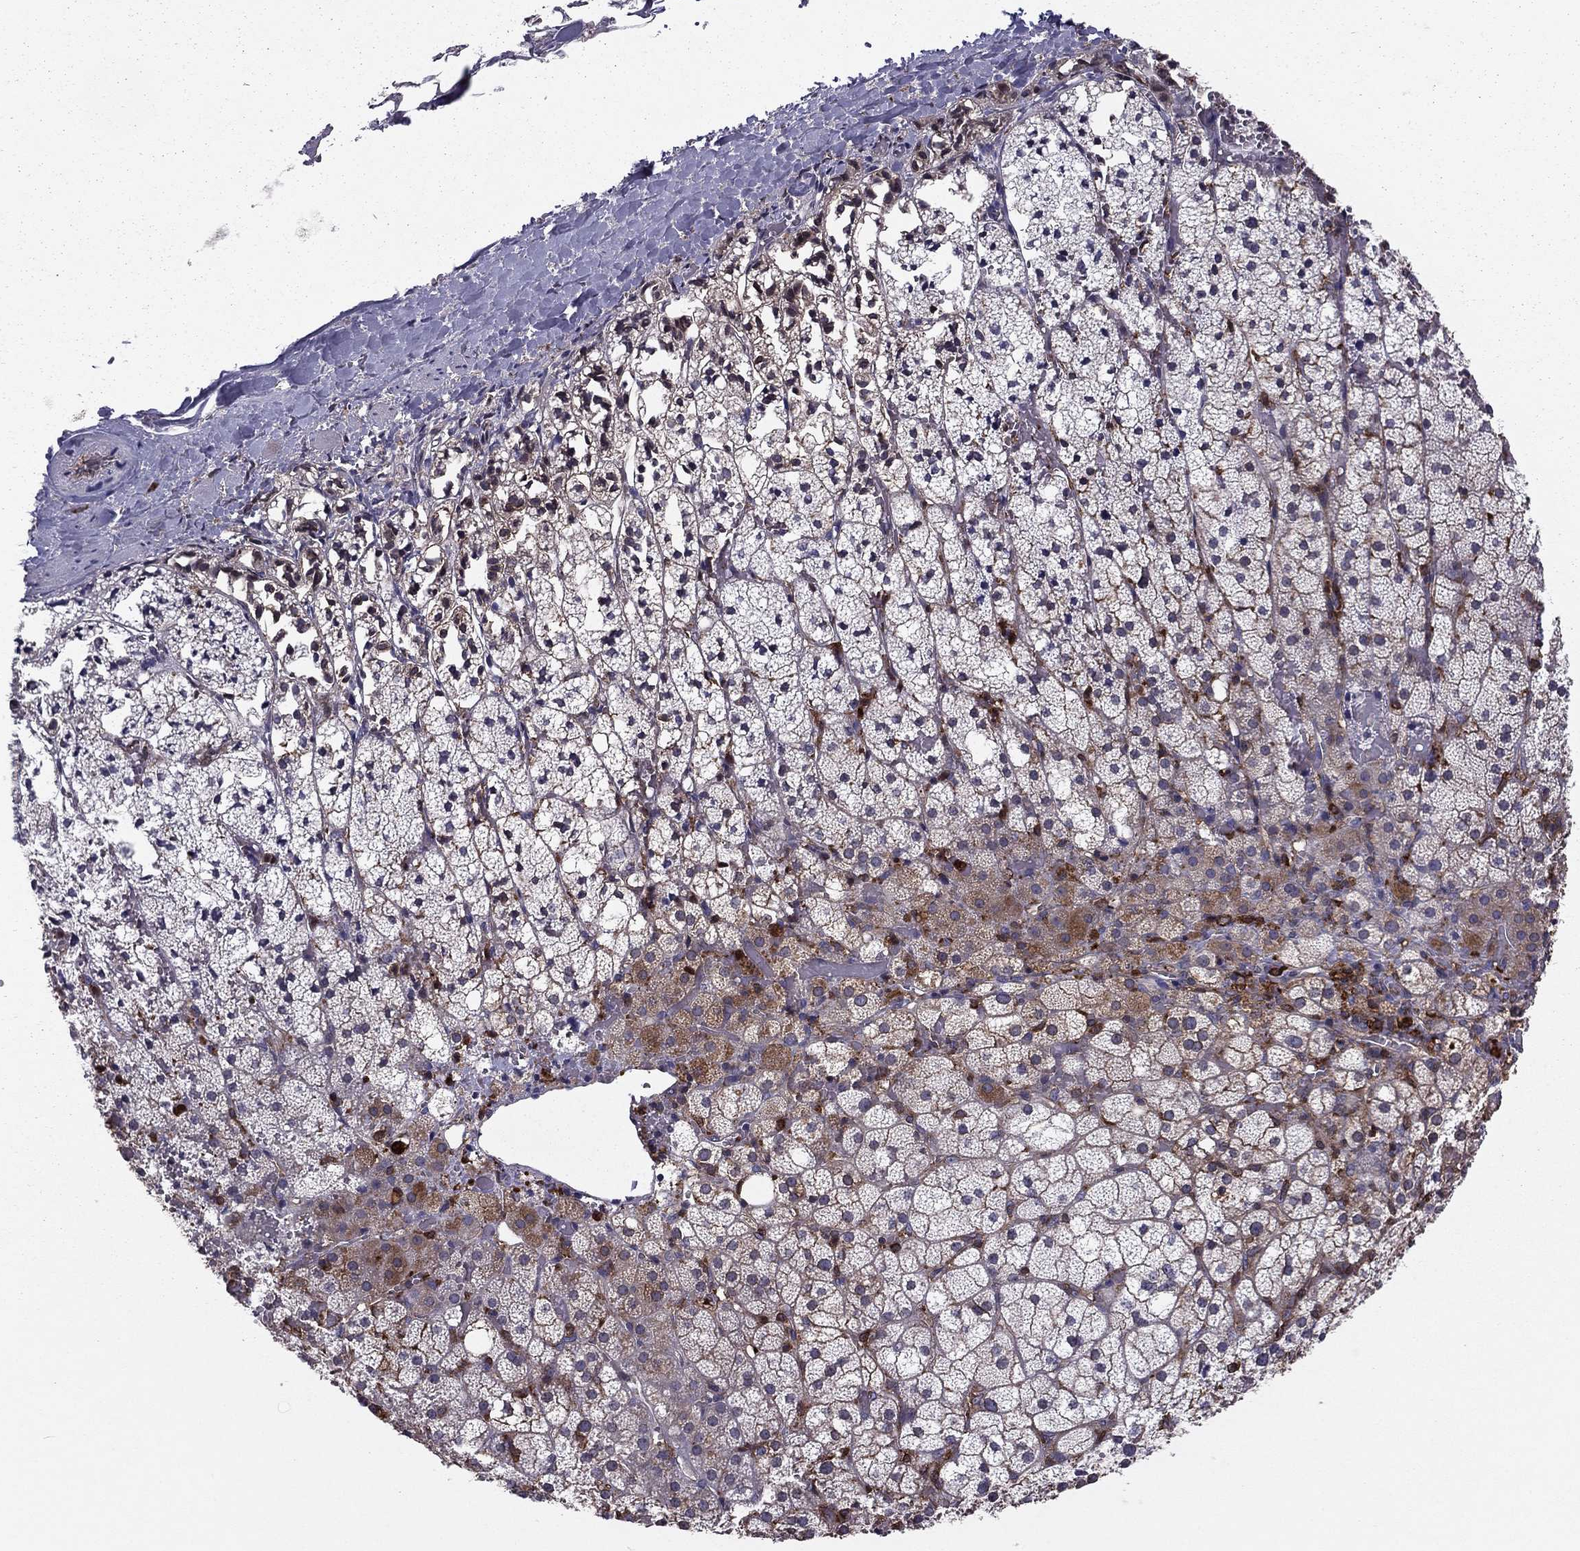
{"staining": {"intensity": "strong", "quantity": "<25%", "location": "cytoplasmic/membranous"}, "tissue": "adrenal gland", "cell_type": "Glandular cells", "image_type": "normal", "snomed": [{"axis": "morphology", "description": "Normal tissue, NOS"}, {"axis": "topography", "description": "Adrenal gland"}], "caption": "Immunohistochemical staining of unremarkable human adrenal gland shows strong cytoplasmic/membranous protein expression in about <25% of glandular cells. (Brightfield microscopy of DAB IHC at high magnification).", "gene": "SHMT1", "patient": {"sex": "male", "age": 53}}